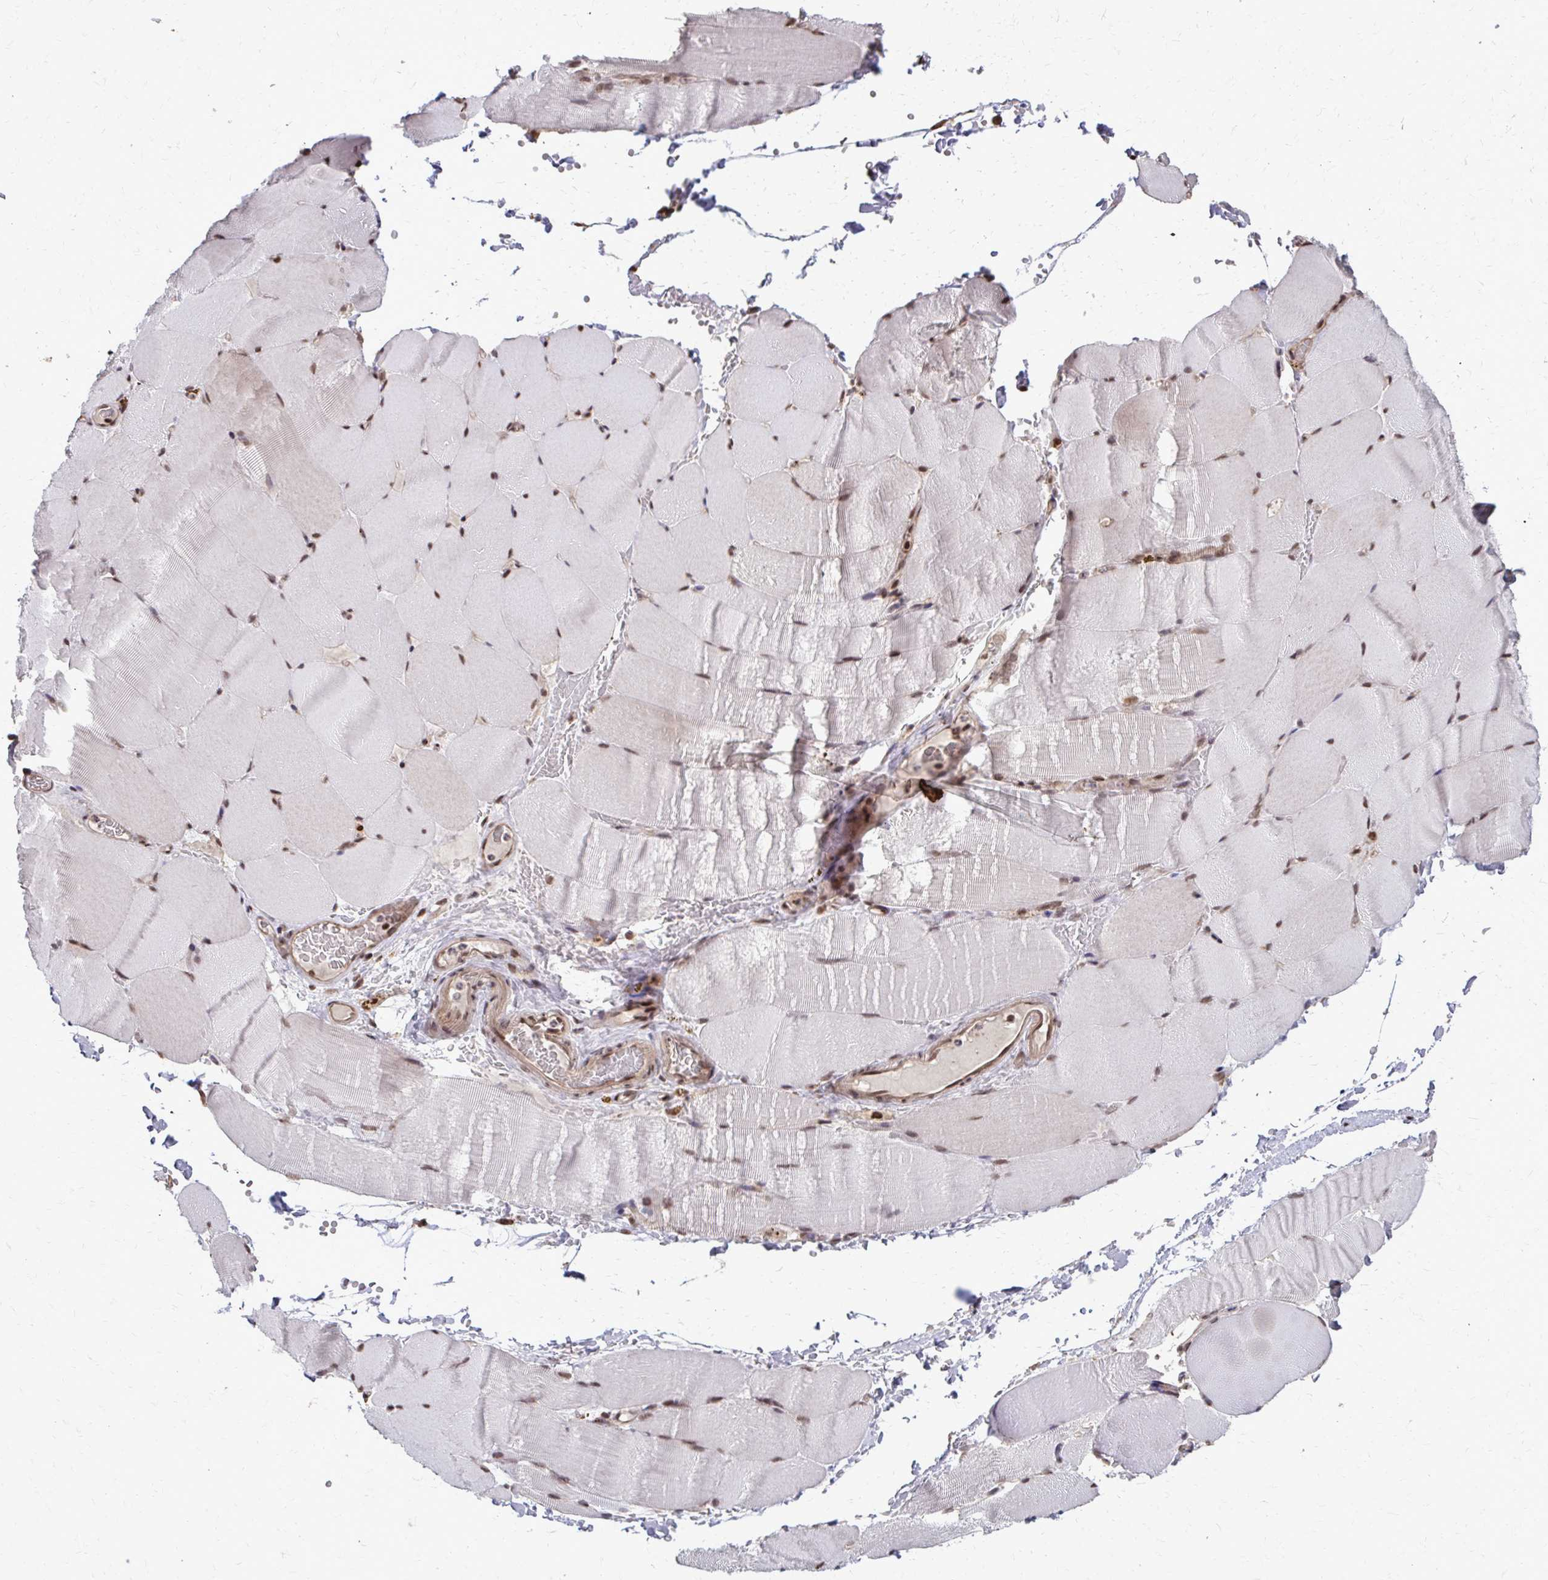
{"staining": {"intensity": "moderate", "quantity": ">75%", "location": "nuclear"}, "tissue": "skeletal muscle", "cell_type": "Myocytes", "image_type": "normal", "snomed": [{"axis": "morphology", "description": "Normal tissue, NOS"}, {"axis": "topography", "description": "Skeletal muscle"}], "caption": "Approximately >75% of myocytes in normal human skeletal muscle demonstrate moderate nuclear protein positivity as visualized by brown immunohistochemical staining.", "gene": "SS18", "patient": {"sex": "female", "age": 37}}